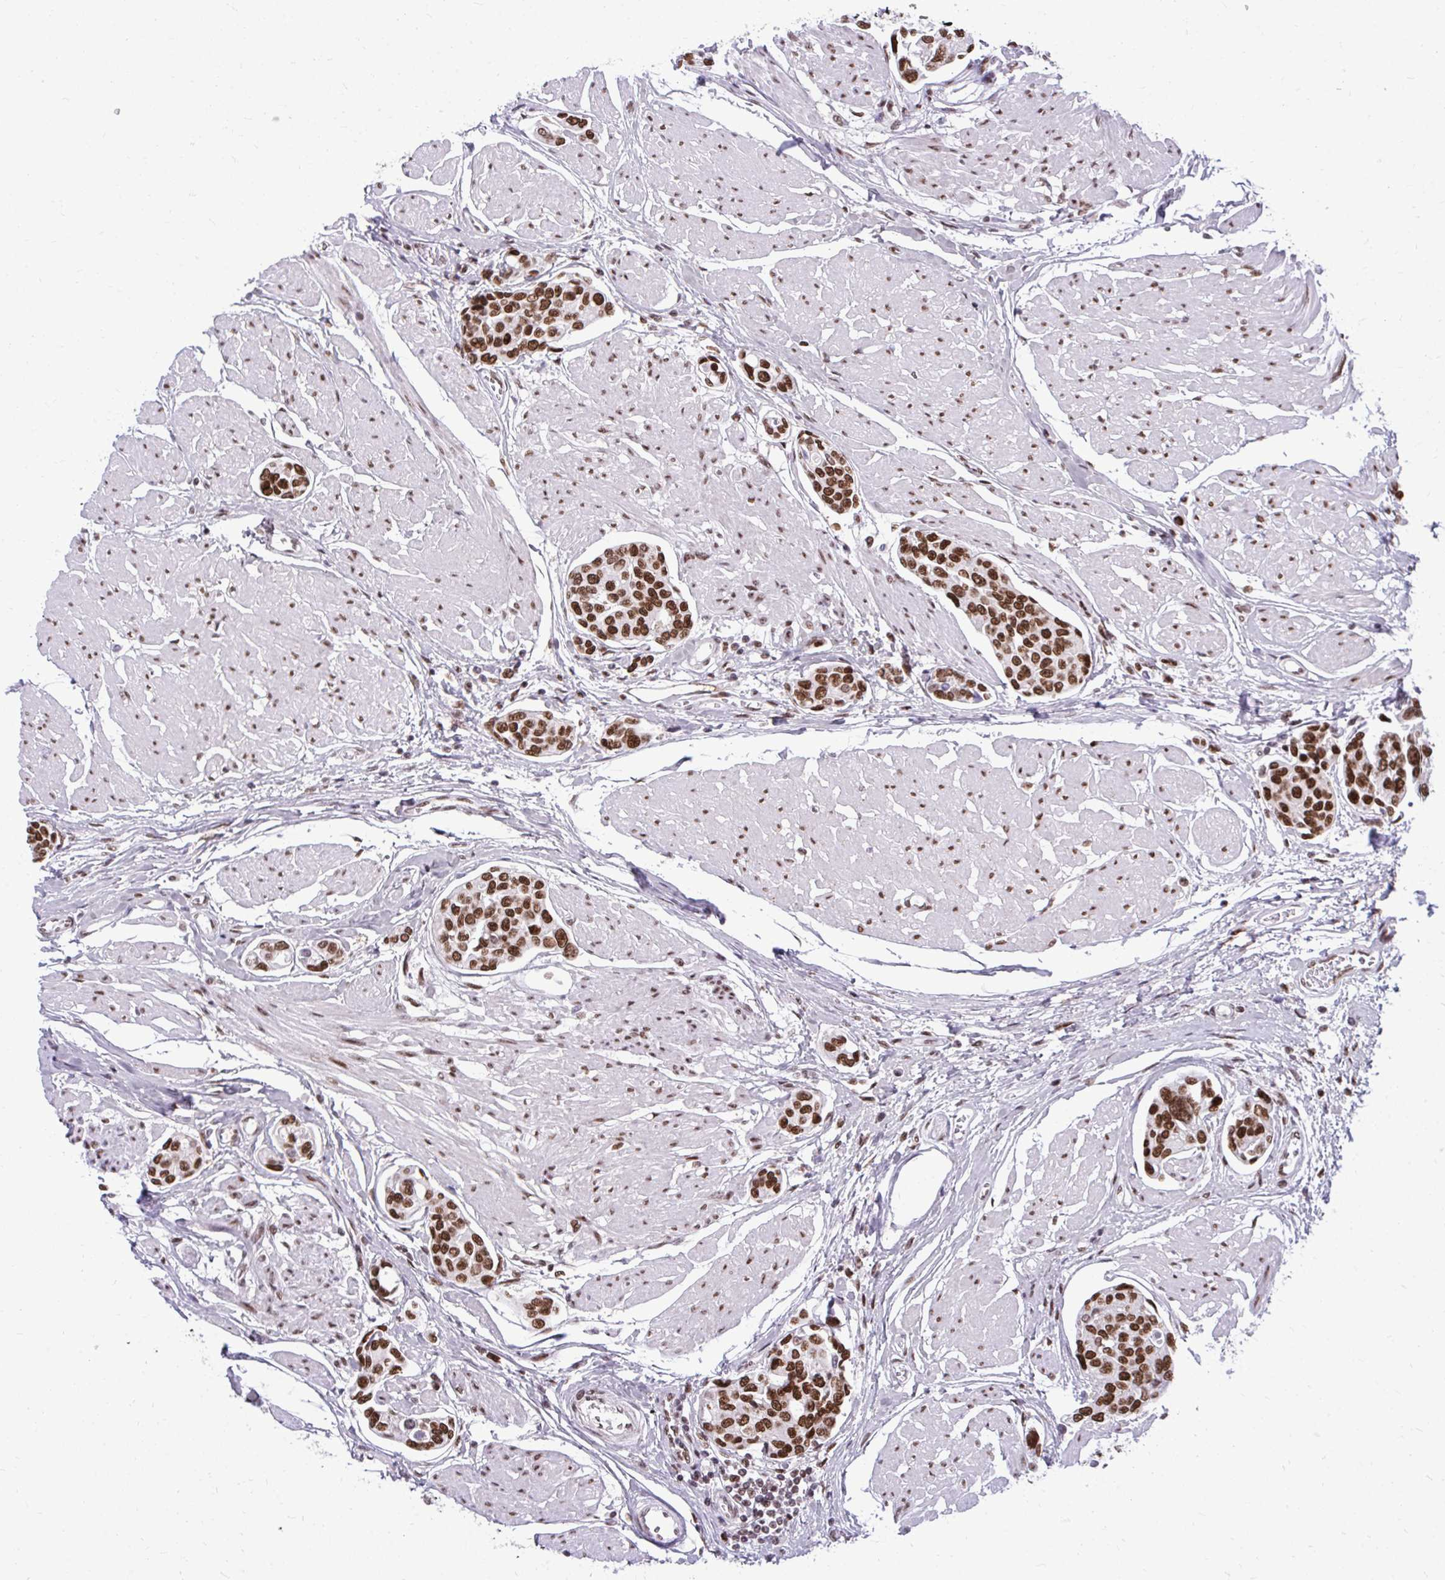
{"staining": {"intensity": "strong", "quantity": ">75%", "location": "nuclear"}, "tissue": "urothelial cancer", "cell_type": "Tumor cells", "image_type": "cancer", "snomed": [{"axis": "morphology", "description": "Urothelial carcinoma, High grade"}, {"axis": "topography", "description": "Urinary bladder"}], "caption": "Protein staining of high-grade urothelial carcinoma tissue displays strong nuclear staining in about >75% of tumor cells.", "gene": "CDYL", "patient": {"sex": "male", "age": 78}}